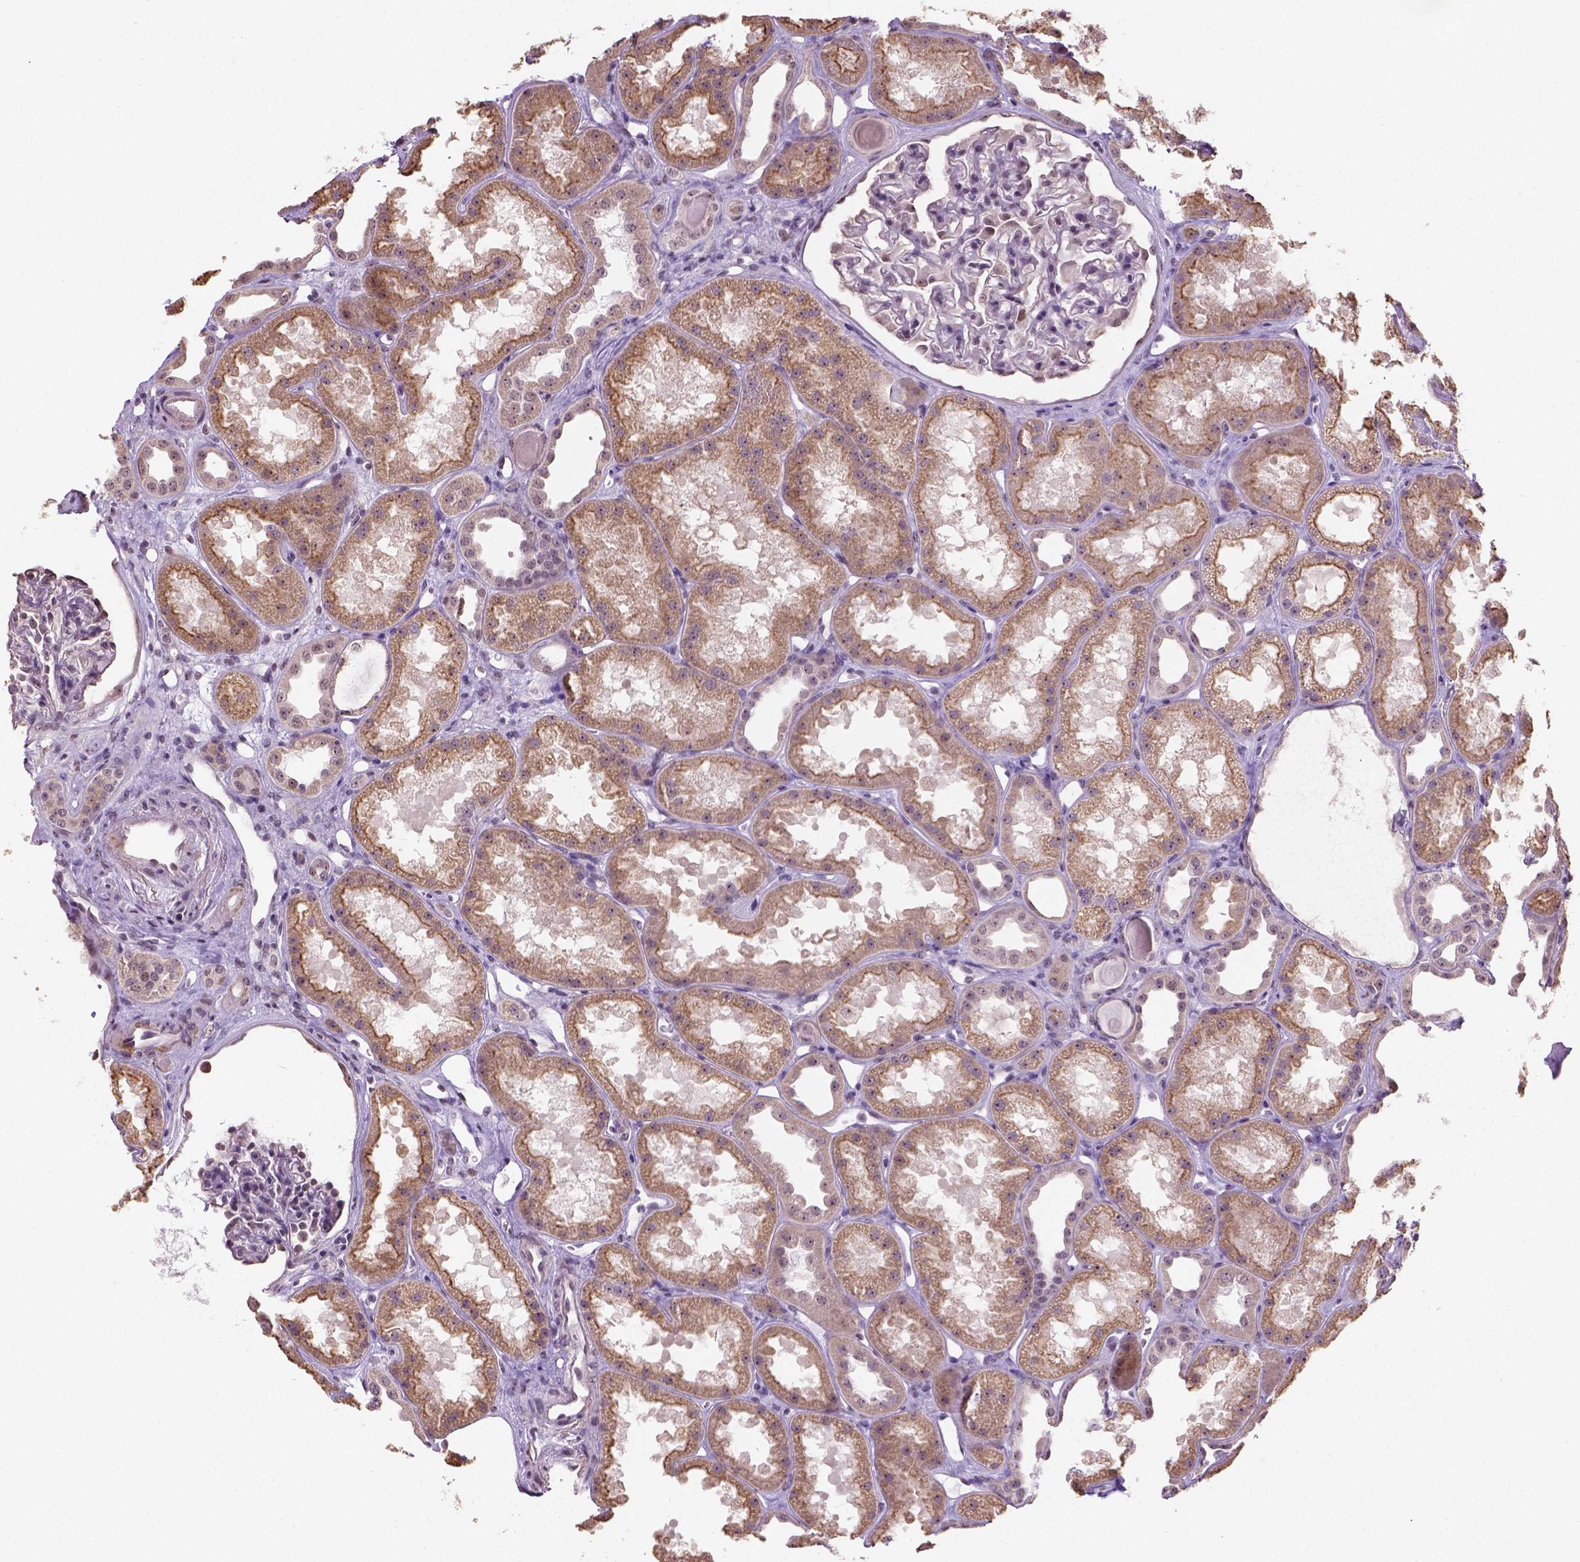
{"staining": {"intensity": "moderate", "quantity": "<25%", "location": "nuclear"}, "tissue": "kidney", "cell_type": "Cells in glomeruli", "image_type": "normal", "snomed": [{"axis": "morphology", "description": "Normal tissue, NOS"}, {"axis": "topography", "description": "Kidney"}], "caption": "Cells in glomeruli exhibit moderate nuclear staining in approximately <25% of cells in normal kidney.", "gene": "DDX50", "patient": {"sex": "male", "age": 61}}